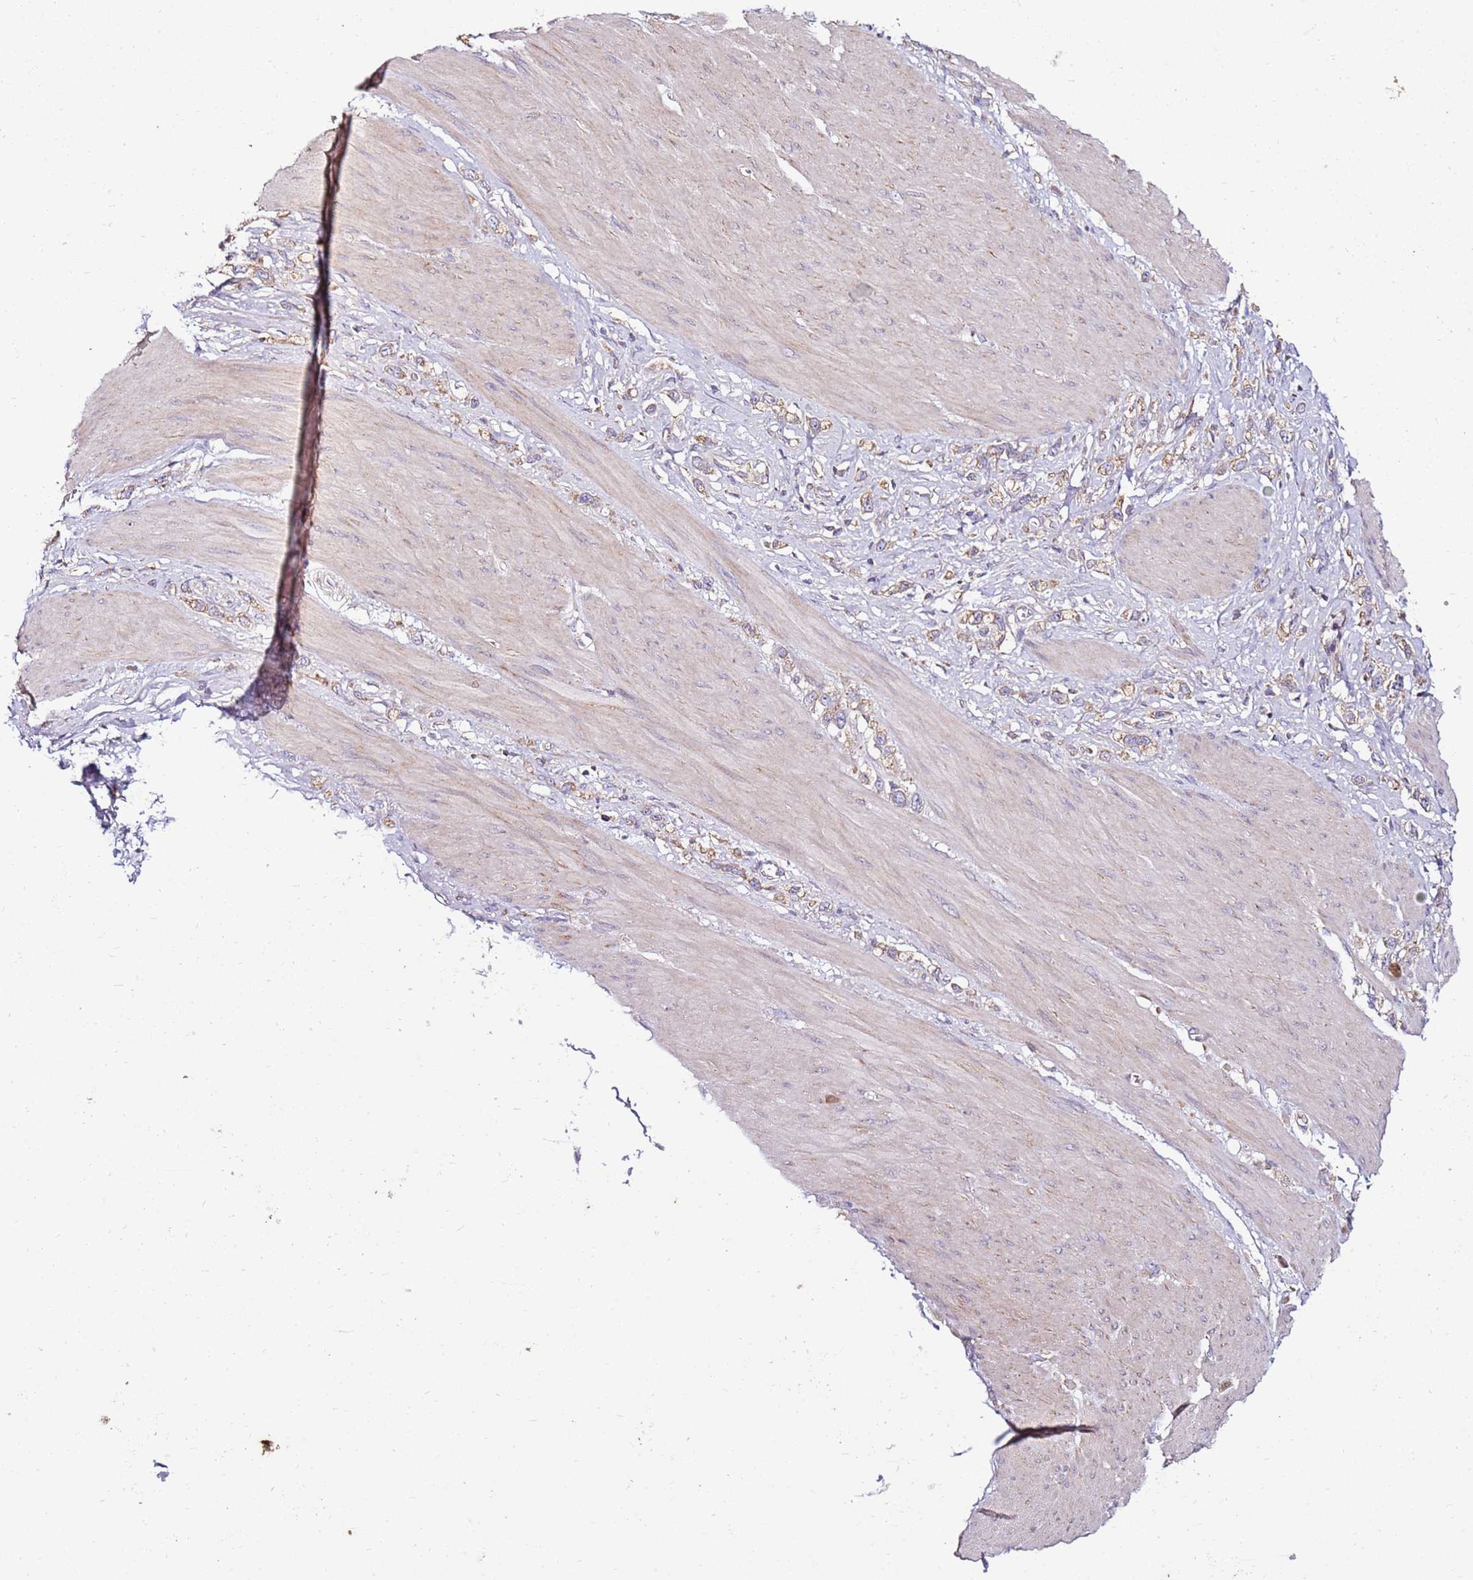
{"staining": {"intensity": "moderate", "quantity": ">75%", "location": "cytoplasmic/membranous"}, "tissue": "stomach cancer", "cell_type": "Tumor cells", "image_type": "cancer", "snomed": [{"axis": "morphology", "description": "Adenocarcinoma, NOS"}, {"axis": "topography", "description": "Stomach"}], "caption": "Immunohistochemistry (DAB) staining of stomach adenocarcinoma displays moderate cytoplasmic/membranous protein expression in about >75% of tumor cells.", "gene": "KRTAP21-3", "patient": {"sex": "female", "age": 65}}